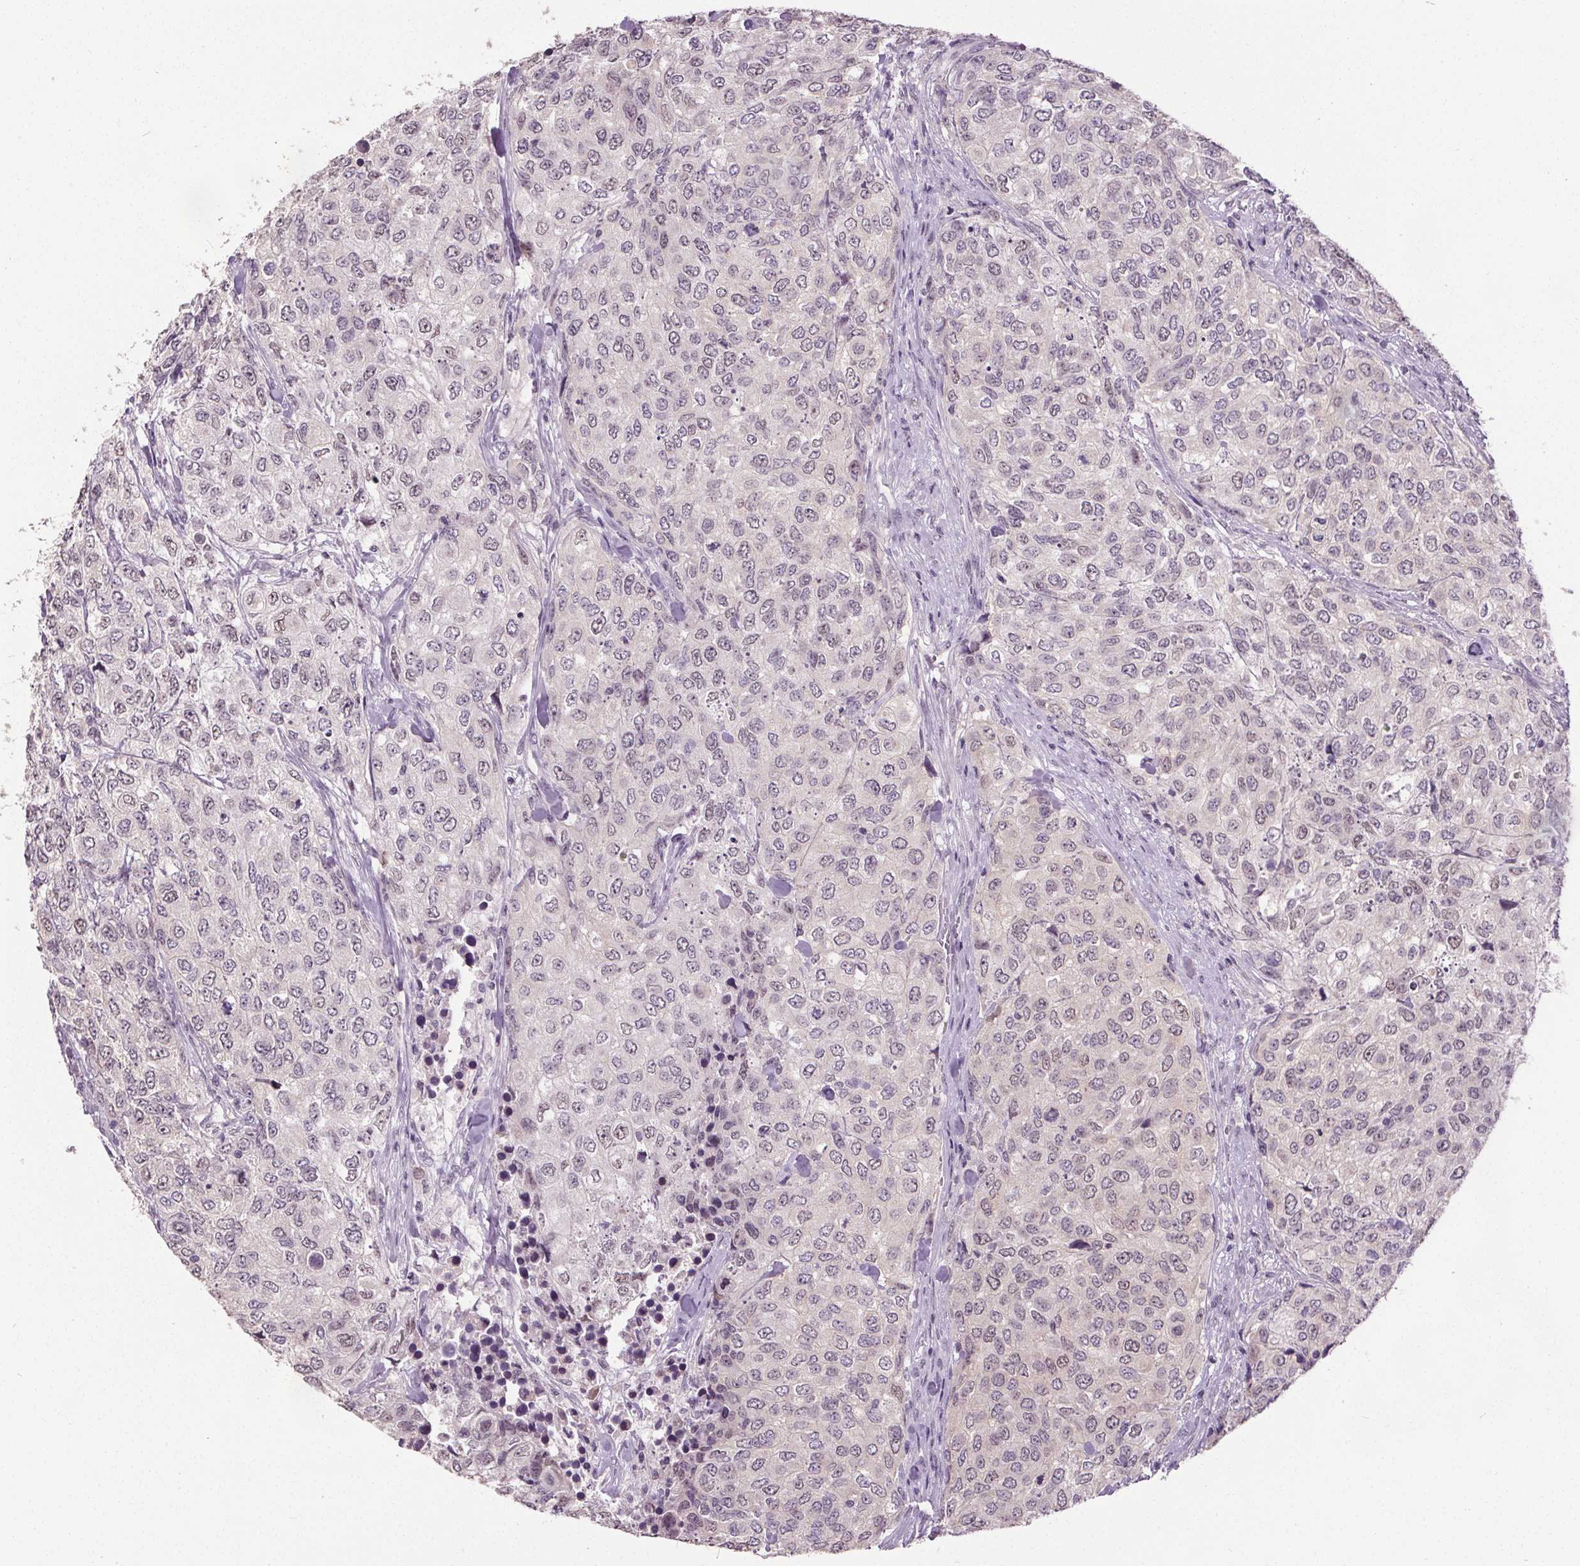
{"staining": {"intensity": "negative", "quantity": "none", "location": "none"}, "tissue": "urothelial cancer", "cell_type": "Tumor cells", "image_type": "cancer", "snomed": [{"axis": "morphology", "description": "Urothelial carcinoma, High grade"}, {"axis": "topography", "description": "Urinary bladder"}], "caption": "There is no significant positivity in tumor cells of urothelial carcinoma (high-grade). (DAB immunohistochemistry (IHC) visualized using brightfield microscopy, high magnification).", "gene": "SLC2A9", "patient": {"sex": "female", "age": 78}}